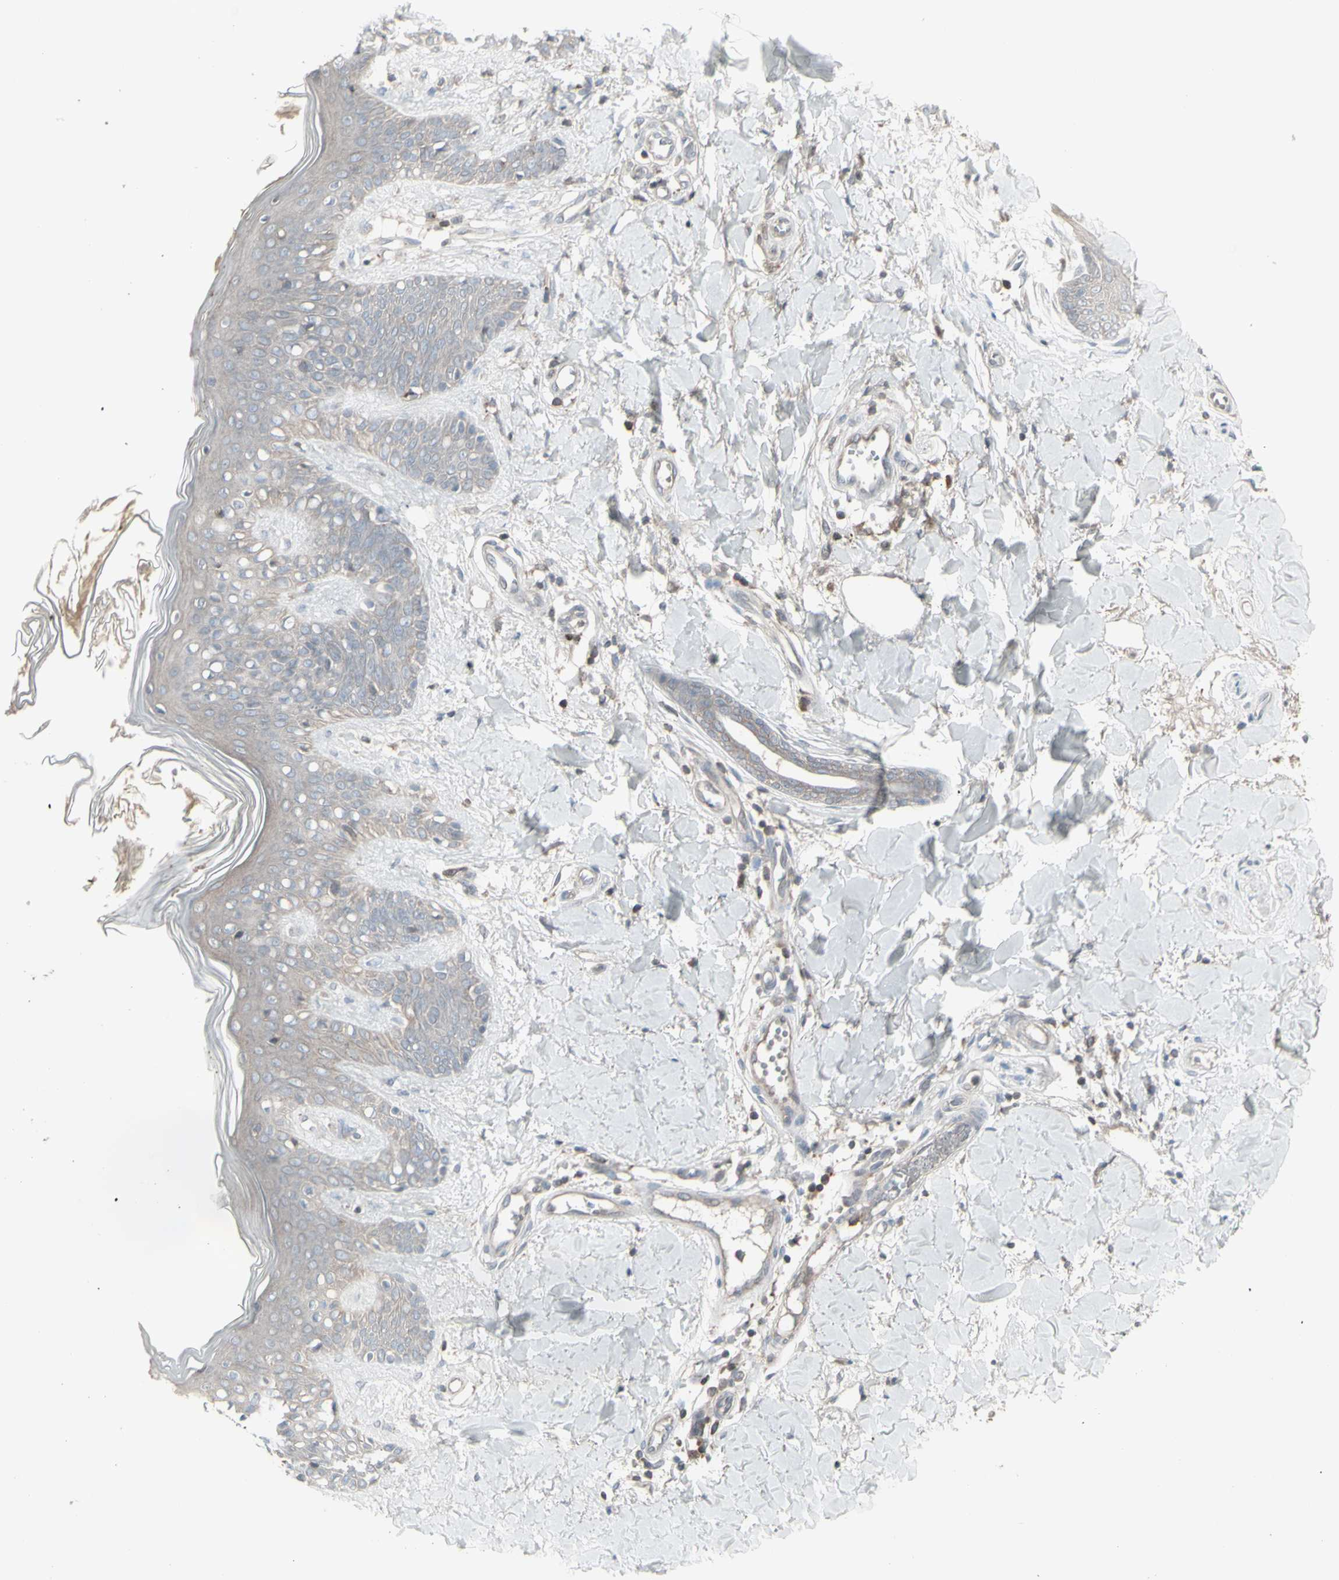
{"staining": {"intensity": "weak", "quantity": ">75%", "location": "cytoplasmic/membranous"}, "tissue": "skin", "cell_type": "Fibroblasts", "image_type": "normal", "snomed": [{"axis": "morphology", "description": "Normal tissue, NOS"}, {"axis": "topography", "description": "Skin"}], "caption": "Weak cytoplasmic/membranous expression is appreciated in about >75% of fibroblasts in normal skin.", "gene": "CSK", "patient": {"sex": "male", "age": 16}}